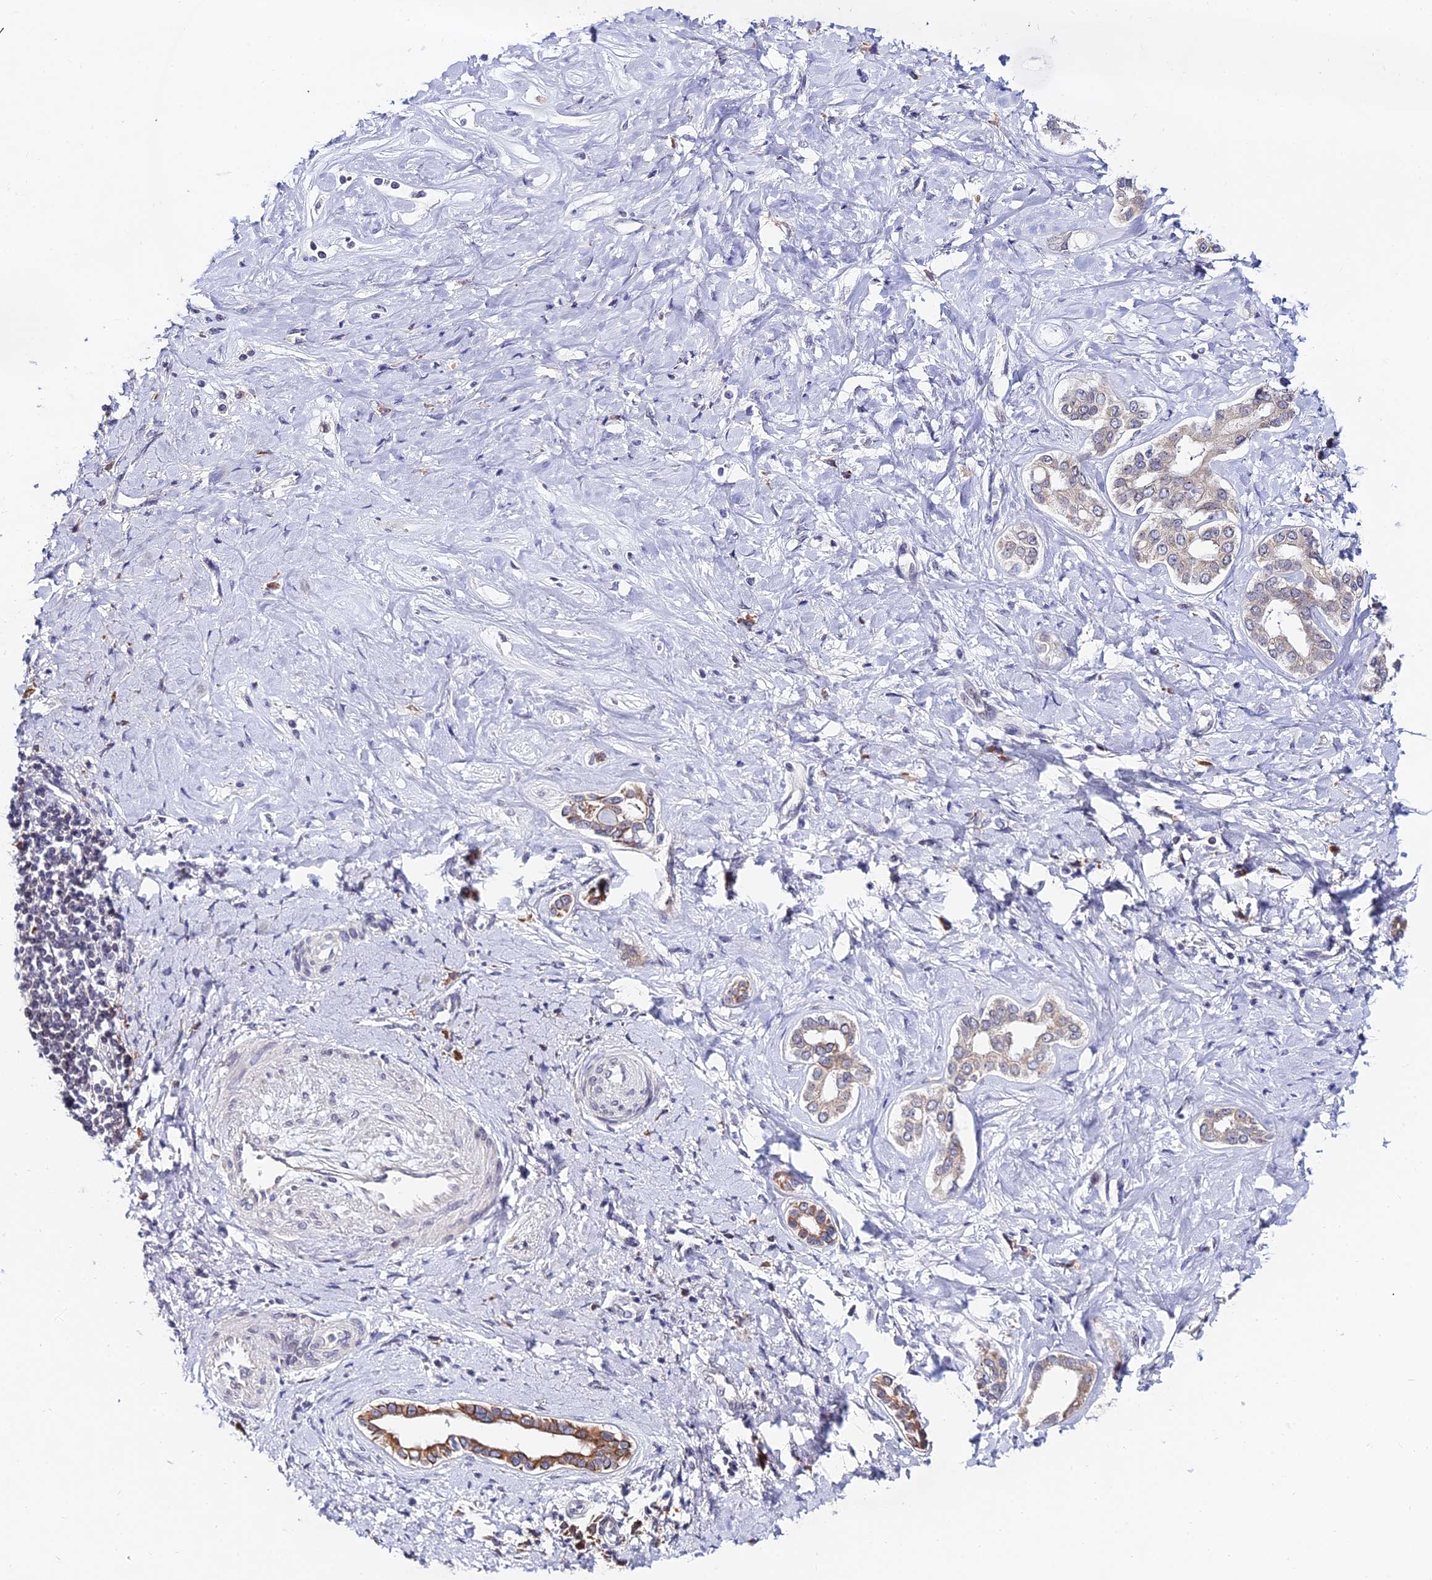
{"staining": {"intensity": "moderate", "quantity": "<25%", "location": "cytoplasmic/membranous"}, "tissue": "liver cancer", "cell_type": "Tumor cells", "image_type": "cancer", "snomed": [{"axis": "morphology", "description": "Cholangiocarcinoma"}, {"axis": "topography", "description": "Liver"}], "caption": "A histopathology image of human liver cancer stained for a protein displays moderate cytoplasmic/membranous brown staining in tumor cells. The staining was performed using DAB, with brown indicating positive protein expression. Nuclei are stained blue with hematoxylin.", "gene": "CDNF", "patient": {"sex": "female", "age": 77}}